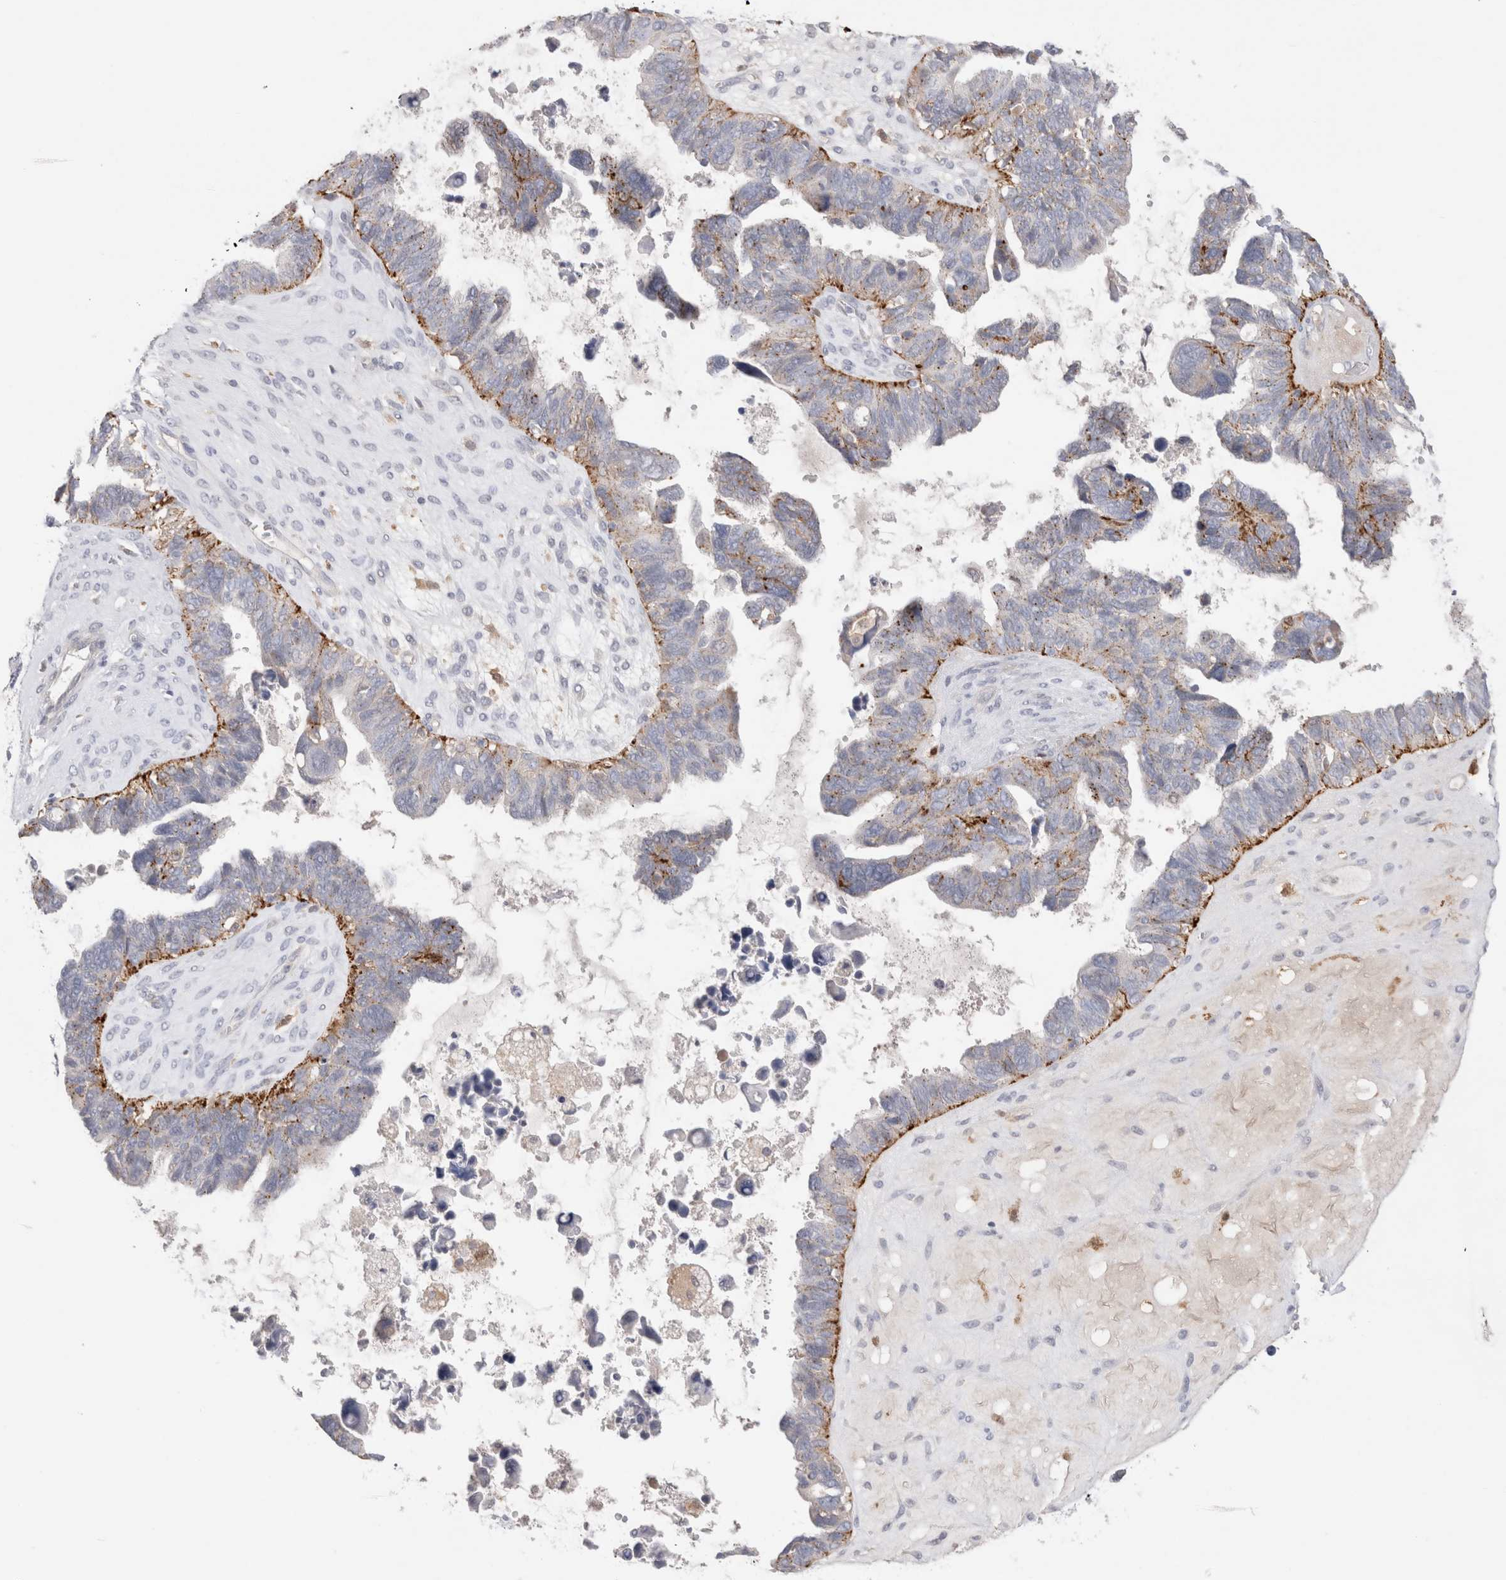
{"staining": {"intensity": "strong", "quantity": "<25%", "location": "cytoplasmic/membranous"}, "tissue": "ovarian cancer", "cell_type": "Tumor cells", "image_type": "cancer", "snomed": [{"axis": "morphology", "description": "Cystadenocarcinoma, serous, NOS"}, {"axis": "topography", "description": "Ovary"}], "caption": "Immunohistochemical staining of ovarian cancer (serous cystadenocarcinoma) shows strong cytoplasmic/membranous protein expression in approximately <25% of tumor cells. Ihc stains the protein of interest in brown and the nuclei are stained blue.", "gene": "HPGDS", "patient": {"sex": "female", "age": 79}}